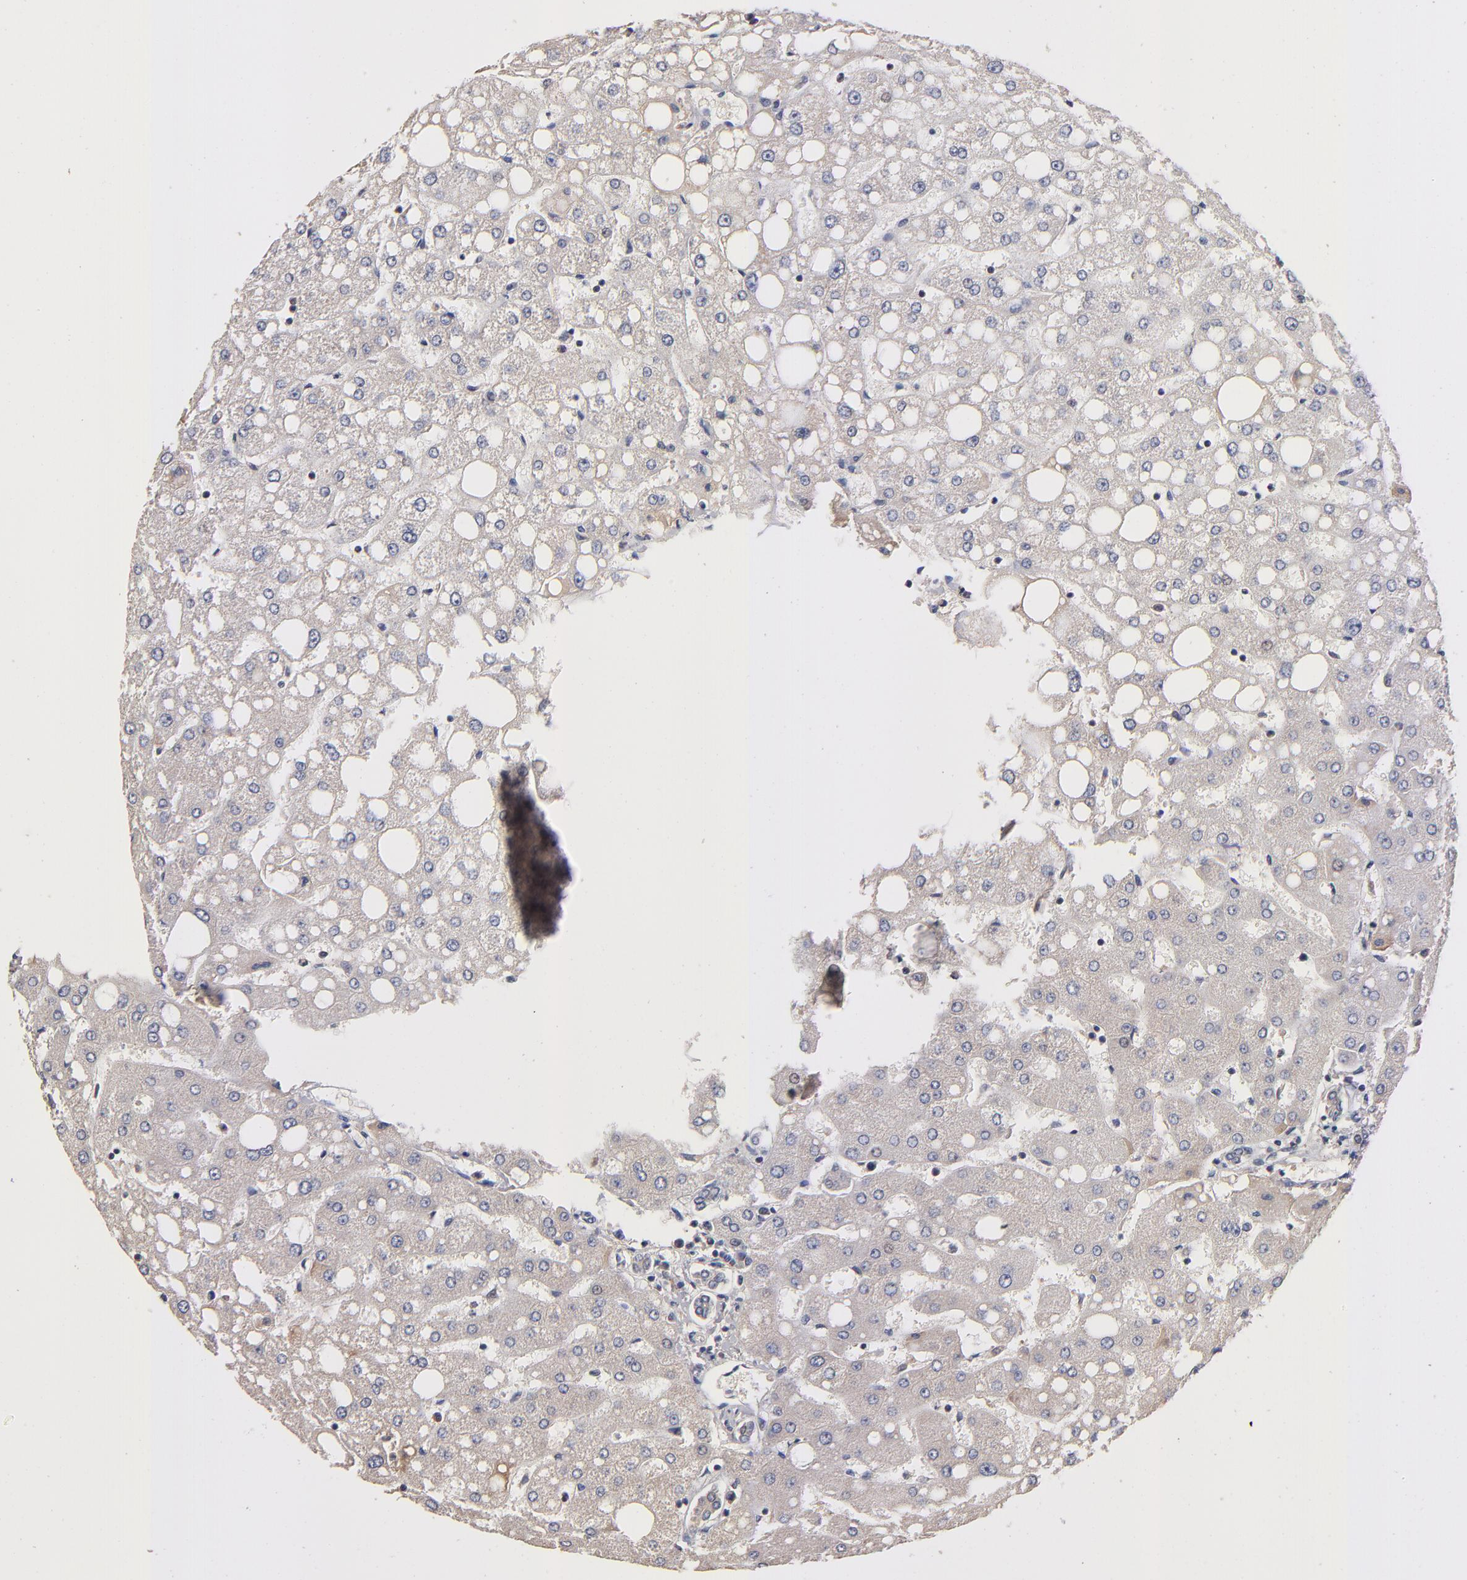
{"staining": {"intensity": "negative", "quantity": "none", "location": "none"}, "tissue": "liver", "cell_type": "Cholangiocytes", "image_type": "normal", "snomed": [{"axis": "morphology", "description": "Normal tissue, NOS"}, {"axis": "topography", "description": "Liver"}], "caption": "Immunohistochemistry (IHC) photomicrograph of unremarkable human liver stained for a protein (brown), which reveals no positivity in cholangiocytes.", "gene": "DACT1", "patient": {"sex": "male", "age": 49}}